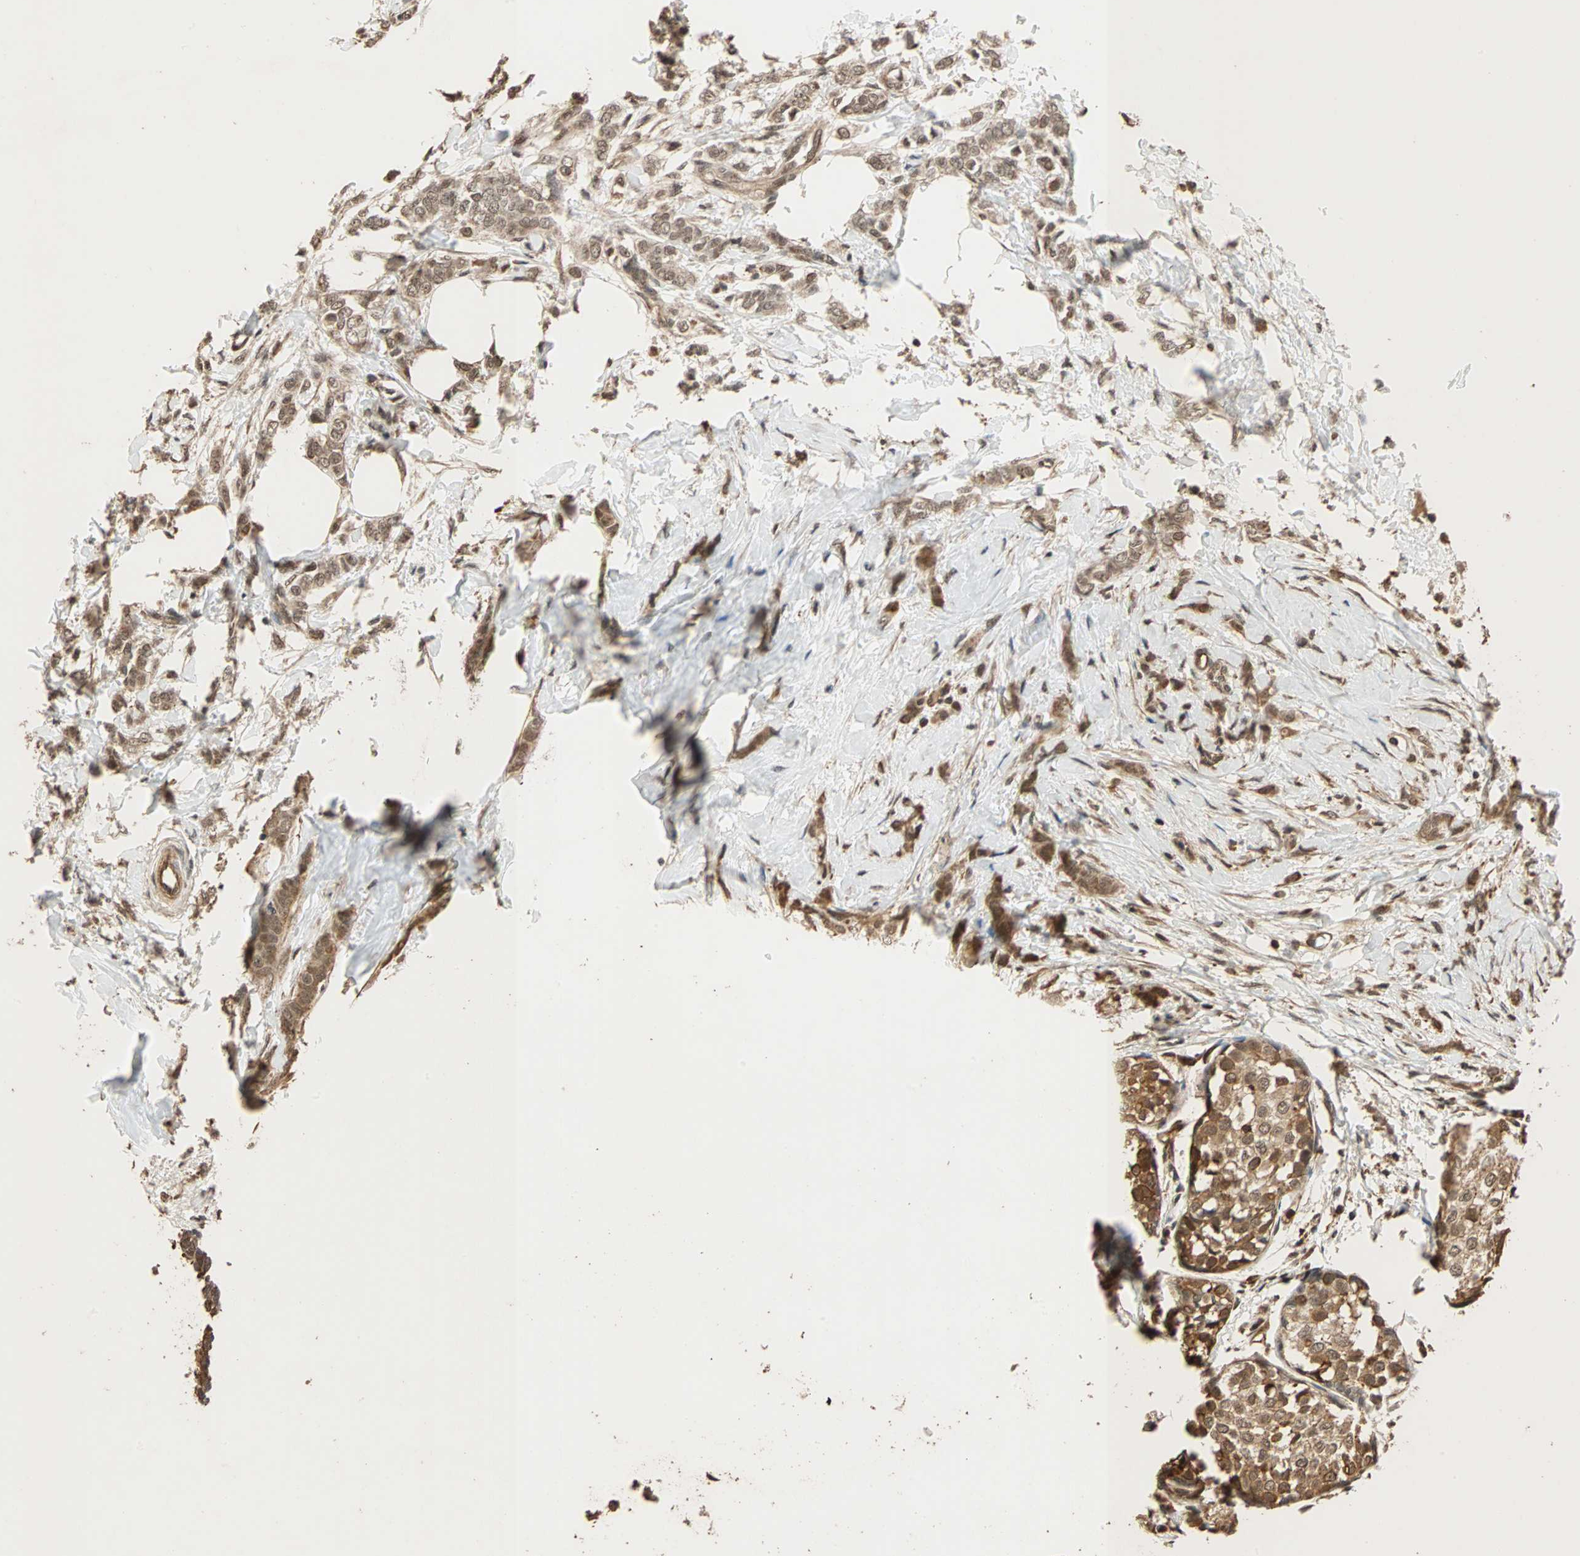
{"staining": {"intensity": "moderate", "quantity": ">75%", "location": "cytoplasmic/membranous,nuclear"}, "tissue": "breast cancer", "cell_type": "Tumor cells", "image_type": "cancer", "snomed": [{"axis": "morphology", "description": "Lobular carcinoma, in situ"}, {"axis": "morphology", "description": "Lobular carcinoma"}, {"axis": "topography", "description": "Breast"}], "caption": "Lobular carcinoma in situ (breast) was stained to show a protein in brown. There is medium levels of moderate cytoplasmic/membranous and nuclear staining in about >75% of tumor cells.", "gene": "CDC5L", "patient": {"sex": "female", "age": 41}}